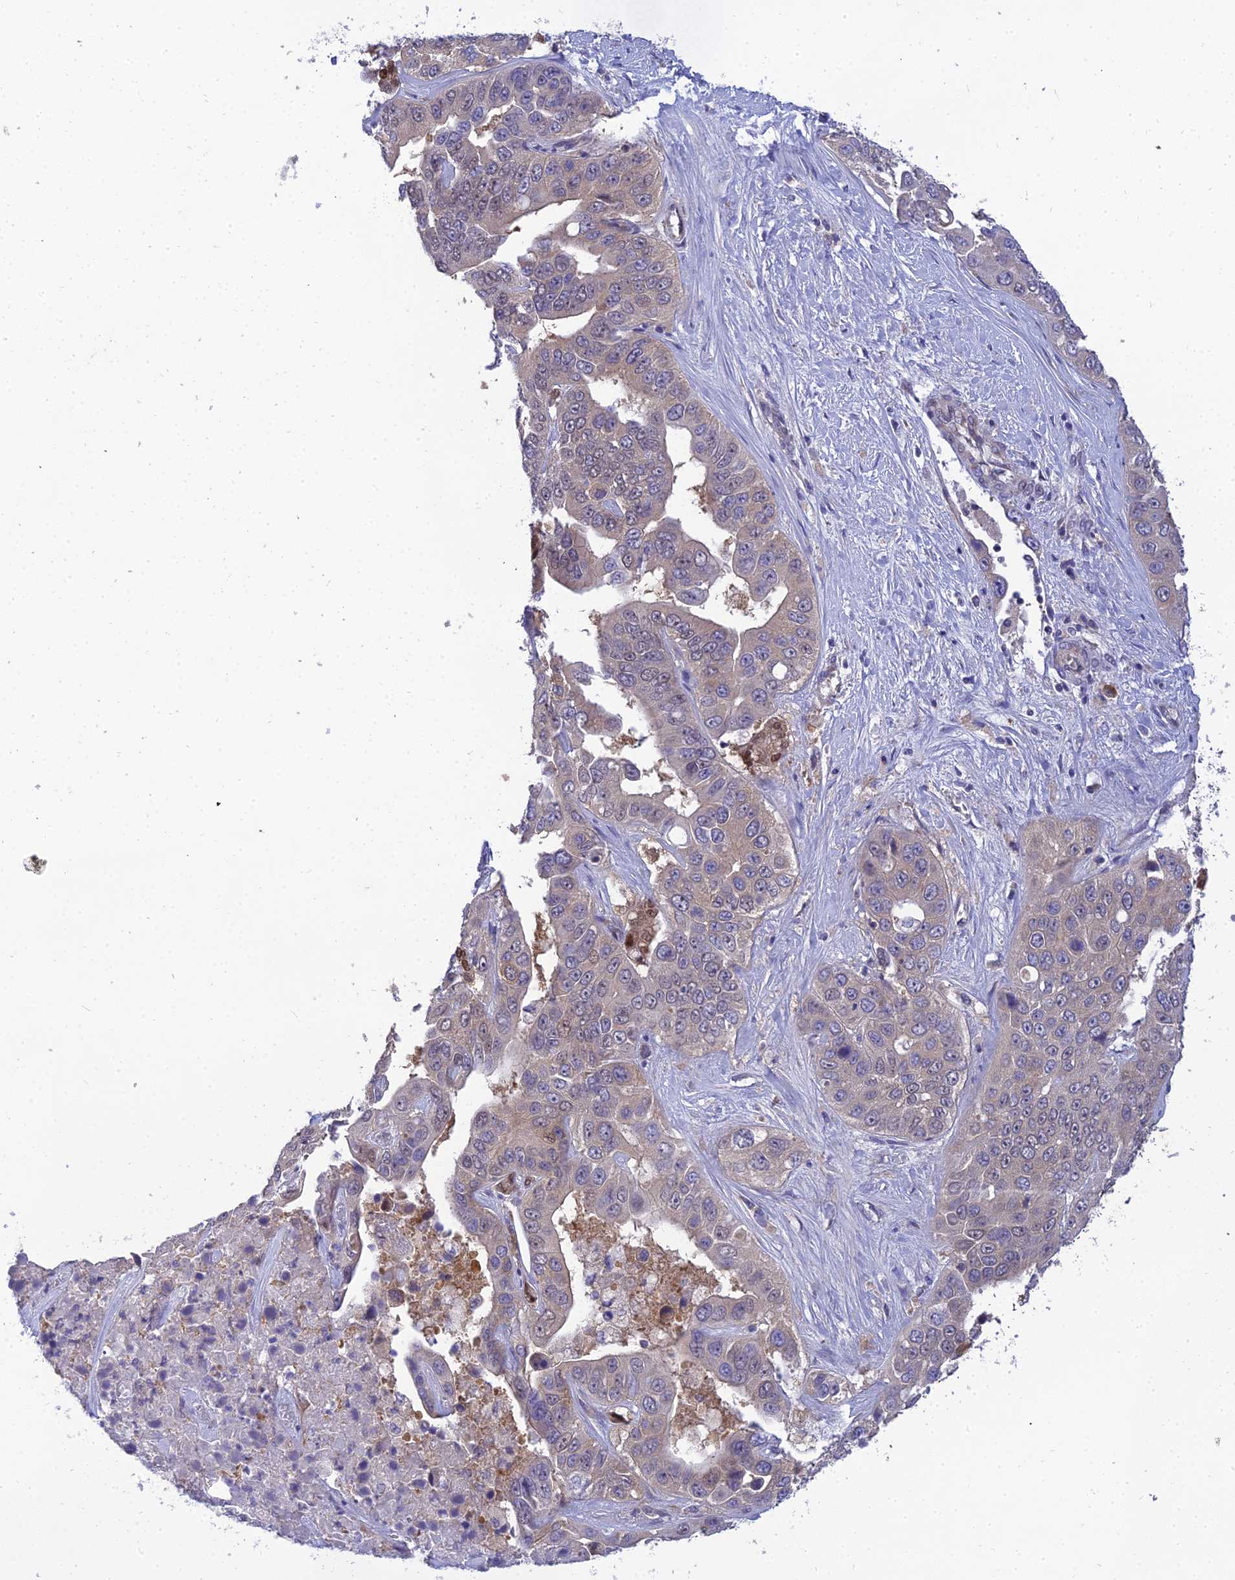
{"staining": {"intensity": "weak", "quantity": "<25%", "location": "cytoplasmic/membranous,nuclear"}, "tissue": "liver cancer", "cell_type": "Tumor cells", "image_type": "cancer", "snomed": [{"axis": "morphology", "description": "Cholangiocarcinoma"}, {"axis": "topography", "description": "Liver"}], "caption": "This is an IHC image of human liver cholangiocarcinoma. There is no expression in tumor cells.", "gene": "CLCN7", "patient": {"sex": "female", "age": 52}}